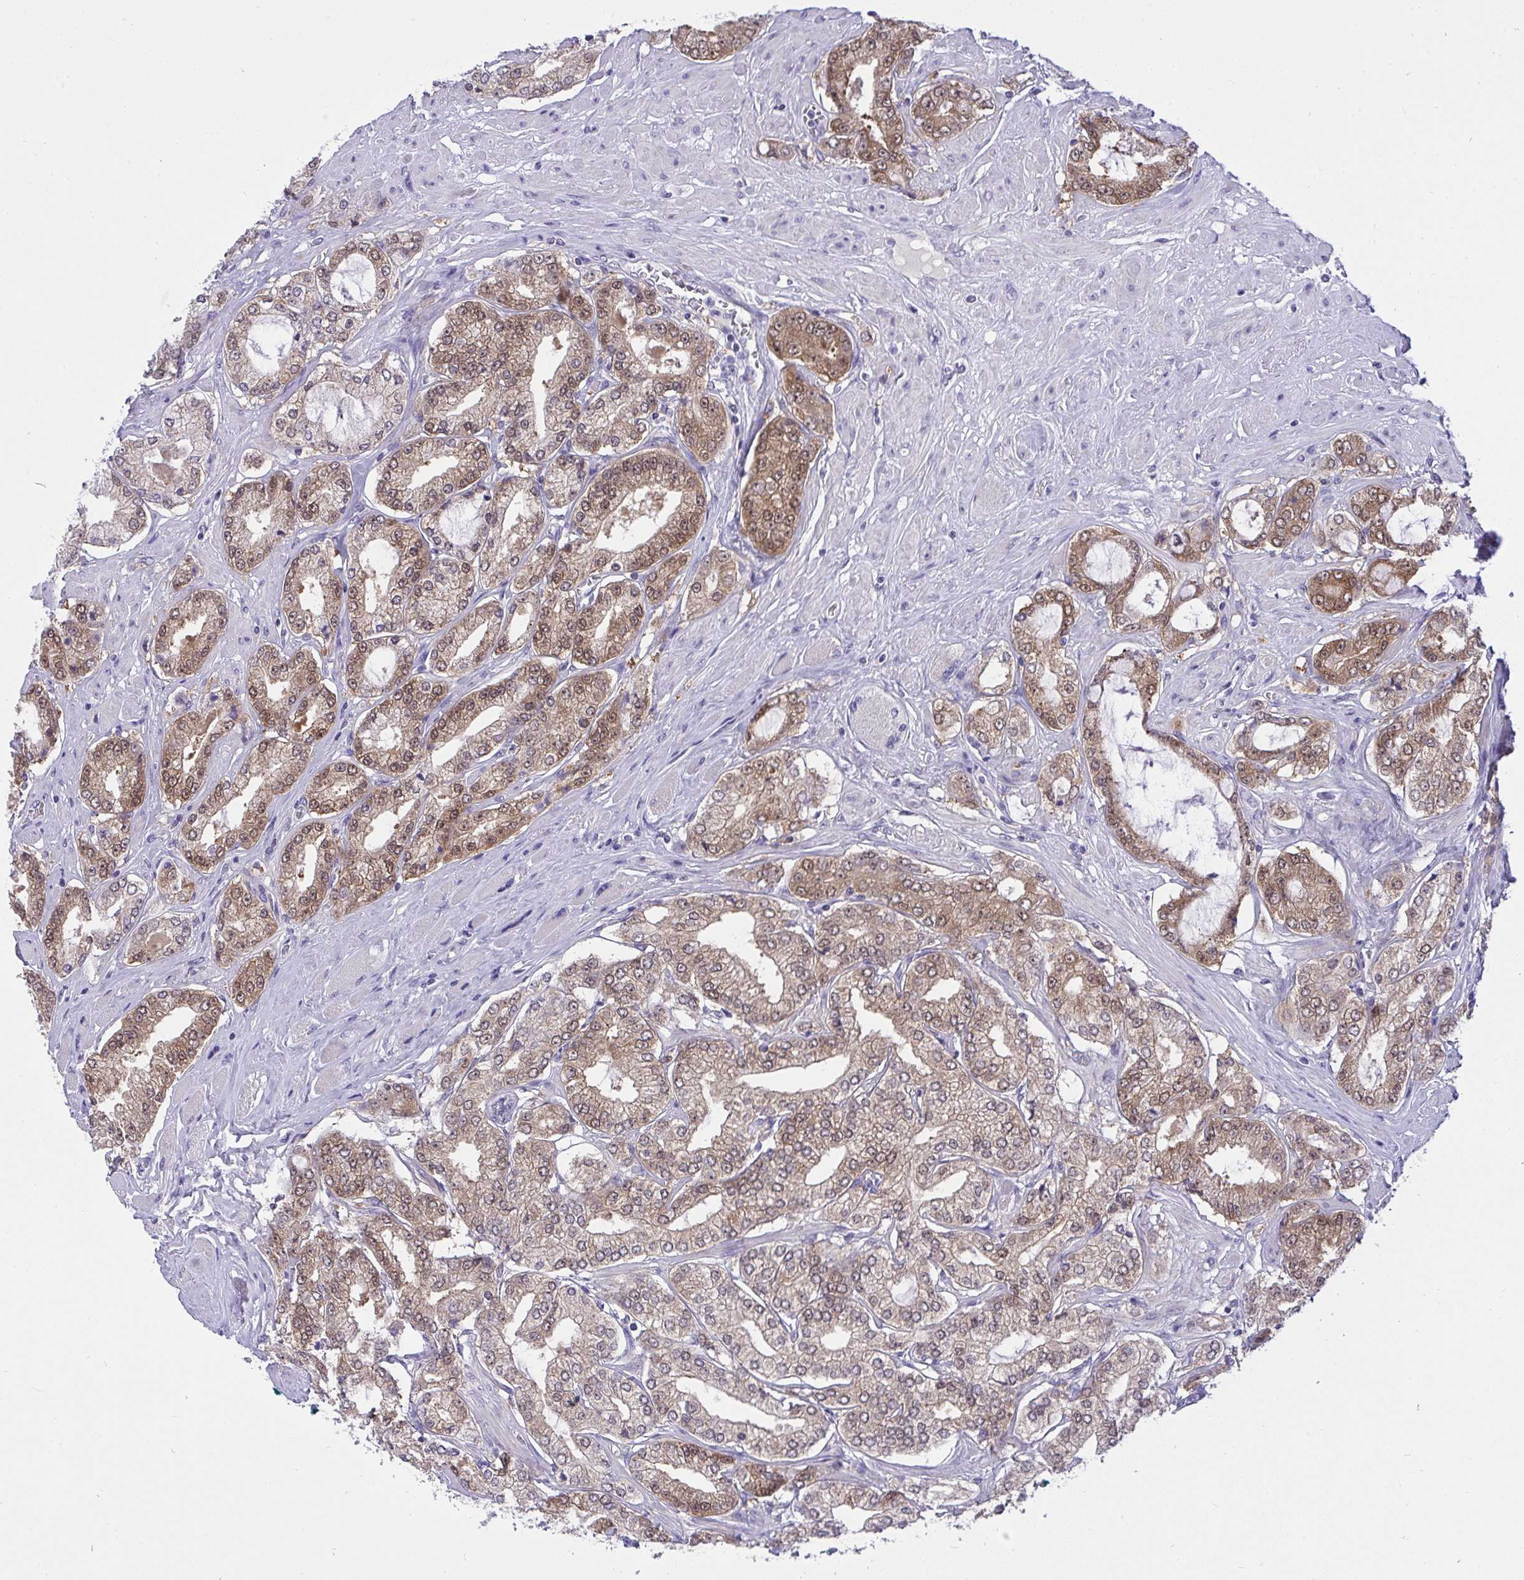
{"staining": {"intensity": "moderate", "quantity": ">75%", "location": "cytoplasmic/membranous,nuclear"}, "tissue": "prostate cancer", "cell_type": "Tumor cells", "image_type": "cancer", "snomed": [{"axis": "morphology", "description": "Adenocarcinoma, High grade"}, {"axis": "topography", "description": "Prostate"}], "caption": "Human adenocarcinoma (high-grade) (prostate) stained with a brown dye shows moderate cytoplasmic/membranous and nuclear positive expression in about >75% of tumor cells.", "gene": "HOXD12", "patient": {"sex": "male", "age": 68}}